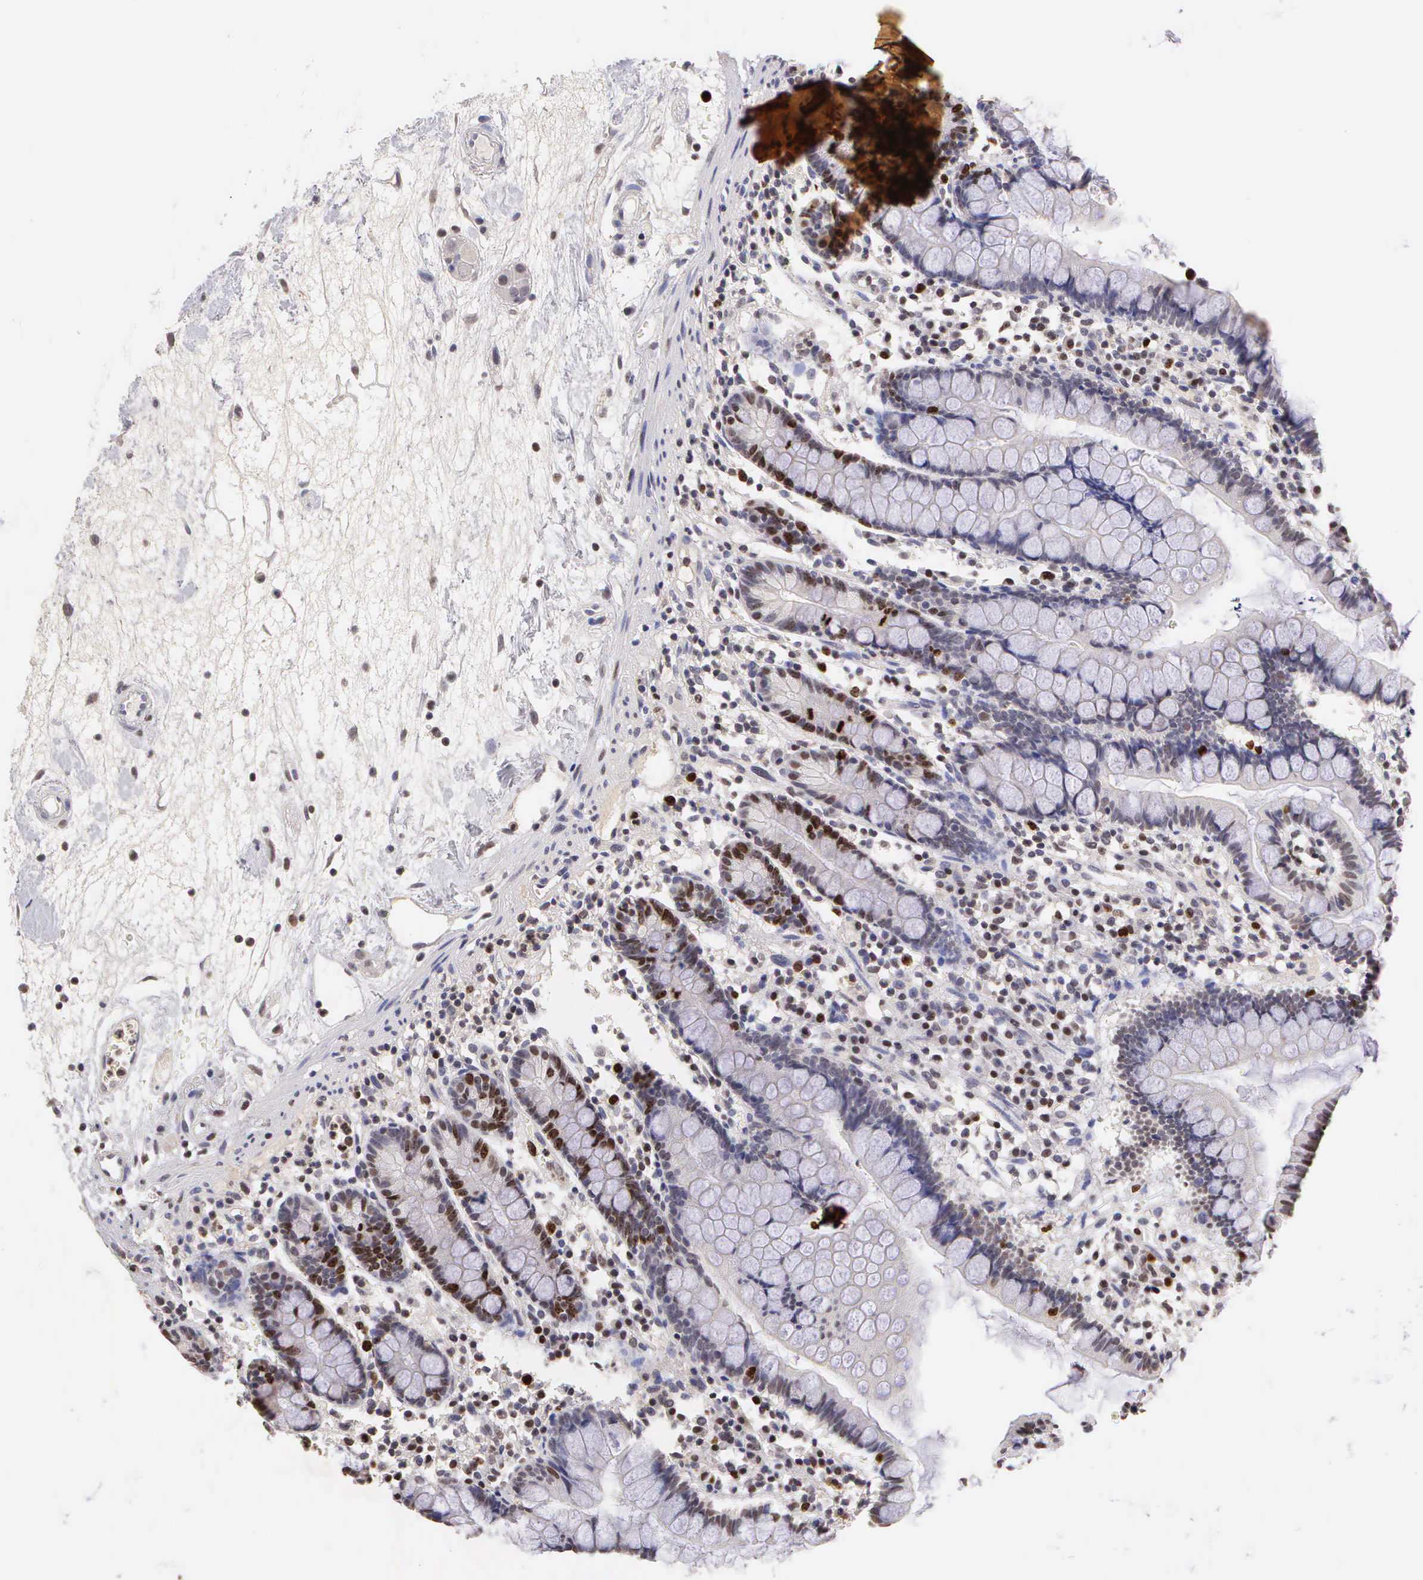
{"staining": {"intensity": "strong", "quantity": "25%-75%", "location": "nuclear"}, "tissue": "small intestine", "cell_type": "Glandular cells", "image_type": "normal", "snomed": [{"axis": "morphology", "description": "Normal tissue, NOS"}, {"axis": "topography", "description": "Small intestine"}], "caption": "Small intestine stained for a protein (brown) reveals strong nuclear positive staining in about 25%-75% of glandular cells.", "gene": "MKI67", "patient": {"sex": "female", "age": 51}}